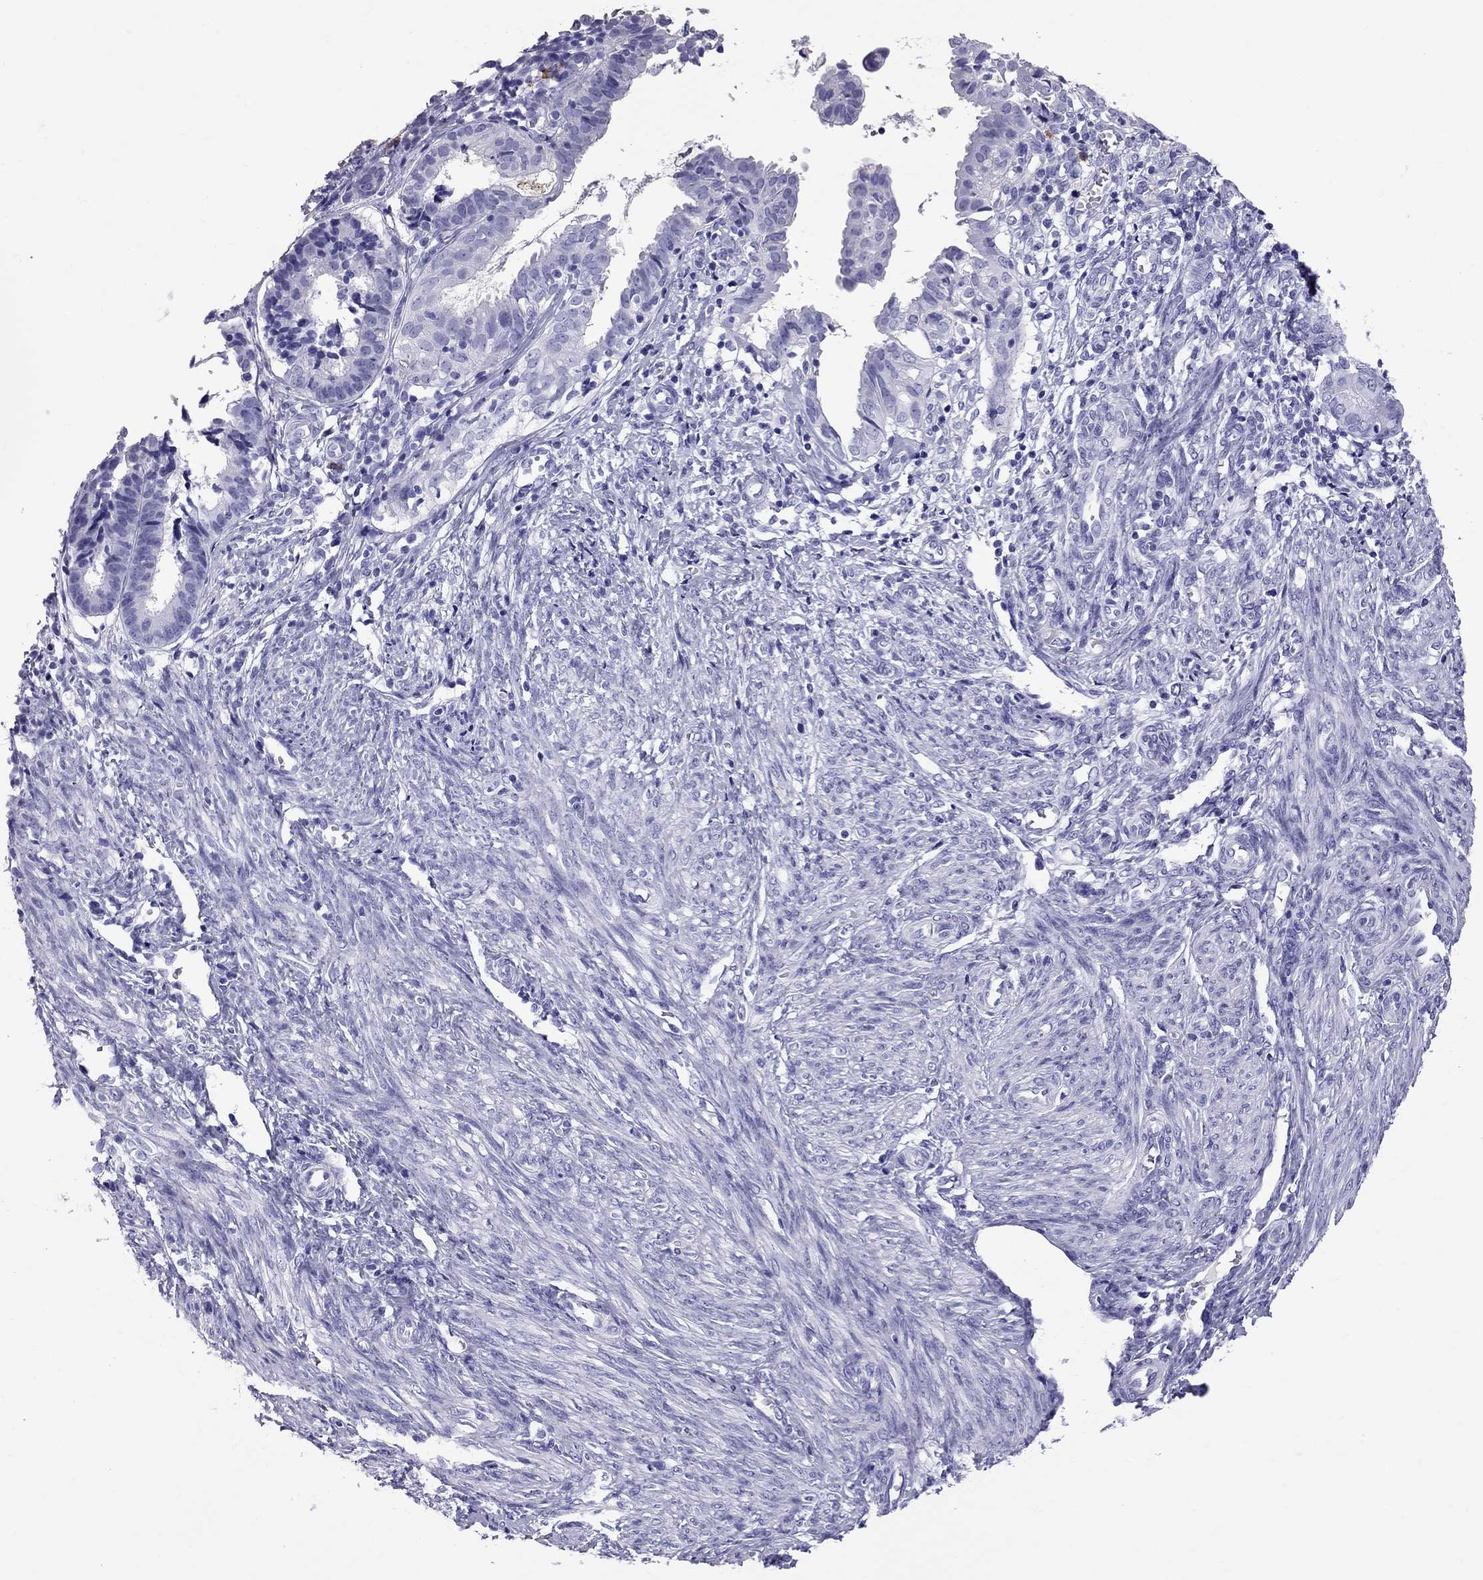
{"staining": {"intensity": "negative", "quantity": "none", "location": "none"}, "tissue": "endometrial cancer", "cell_type": "Tumor cells", "image_type": "cancer", "snomed": [{"axis": "morphology", "description": "Adenocarcinoma, NOS"}, {"axis": "topography", "description": "Endometrium"}], "caption": "IHC image of human adenocarcinoma (endometrial) stained for a protein (brown), which shows no staining in tumor cells.", "gene": "SCART1", "patient": {"sex": "female", "age": 68}}